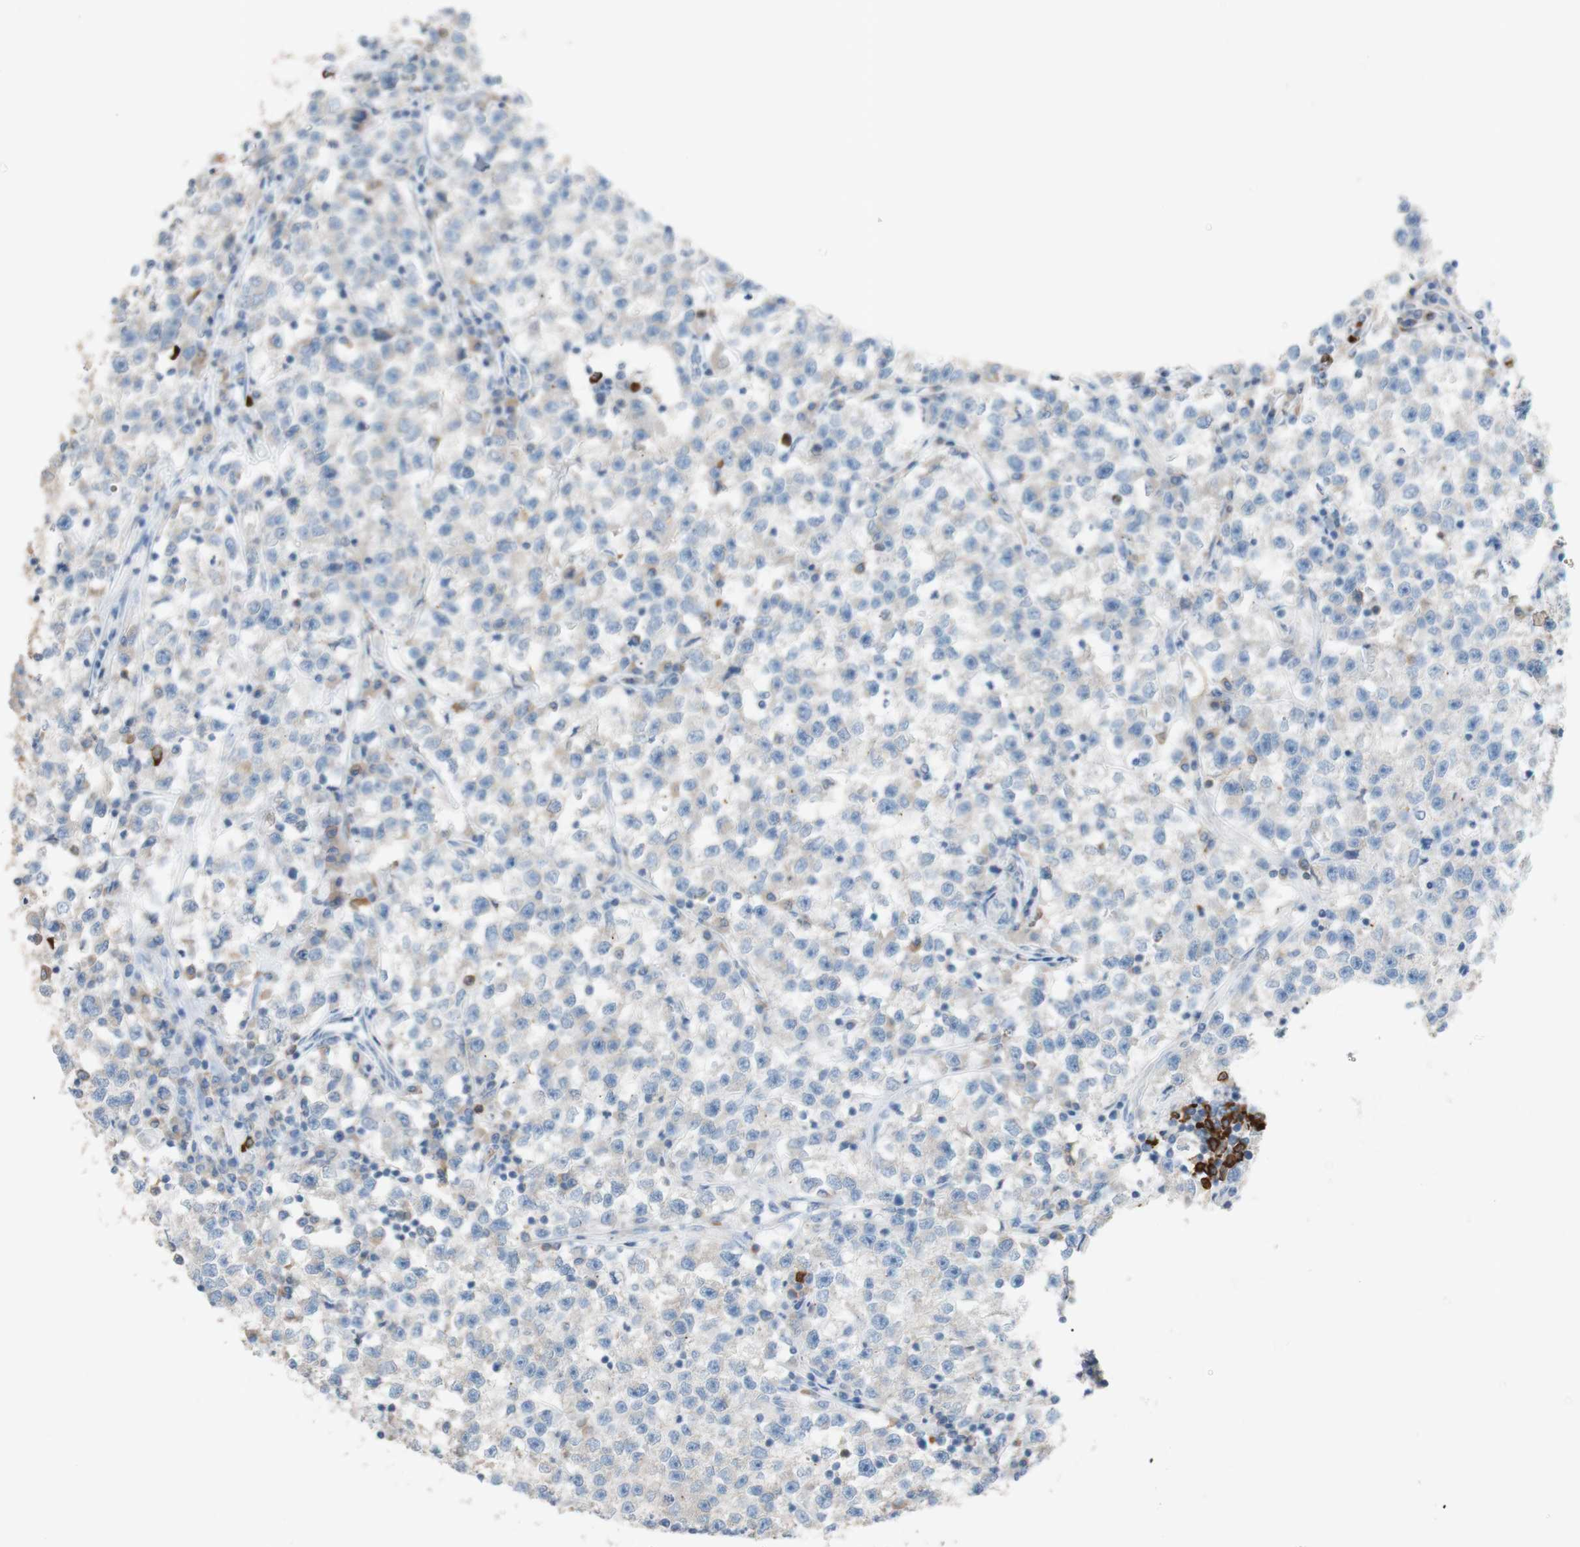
{"staining": {"intensity": "negative", "quantity": "none", "location": "none"}, "tissue": "testis cancer", "cell_type": "Tumor cells", "image_type": "cancer", "snomed": [{"axis": "morphology", "description": "Seminoma, NOS"}, {"axis": "topography", "description": "Testis"}], "caption": "Immunohistochemistry micrograph of neoplastic tissue: testis cancer (seminoma) stained with DAB displays no significant protein expression in tumor cells. (Brightfield microscopy of DAB (3,3'-diaminobenzidine) immunohistochemistry (IHC) at high magnification).", "gene": "PACSIN1", "patient": {"sex": "male", "age": 22}}